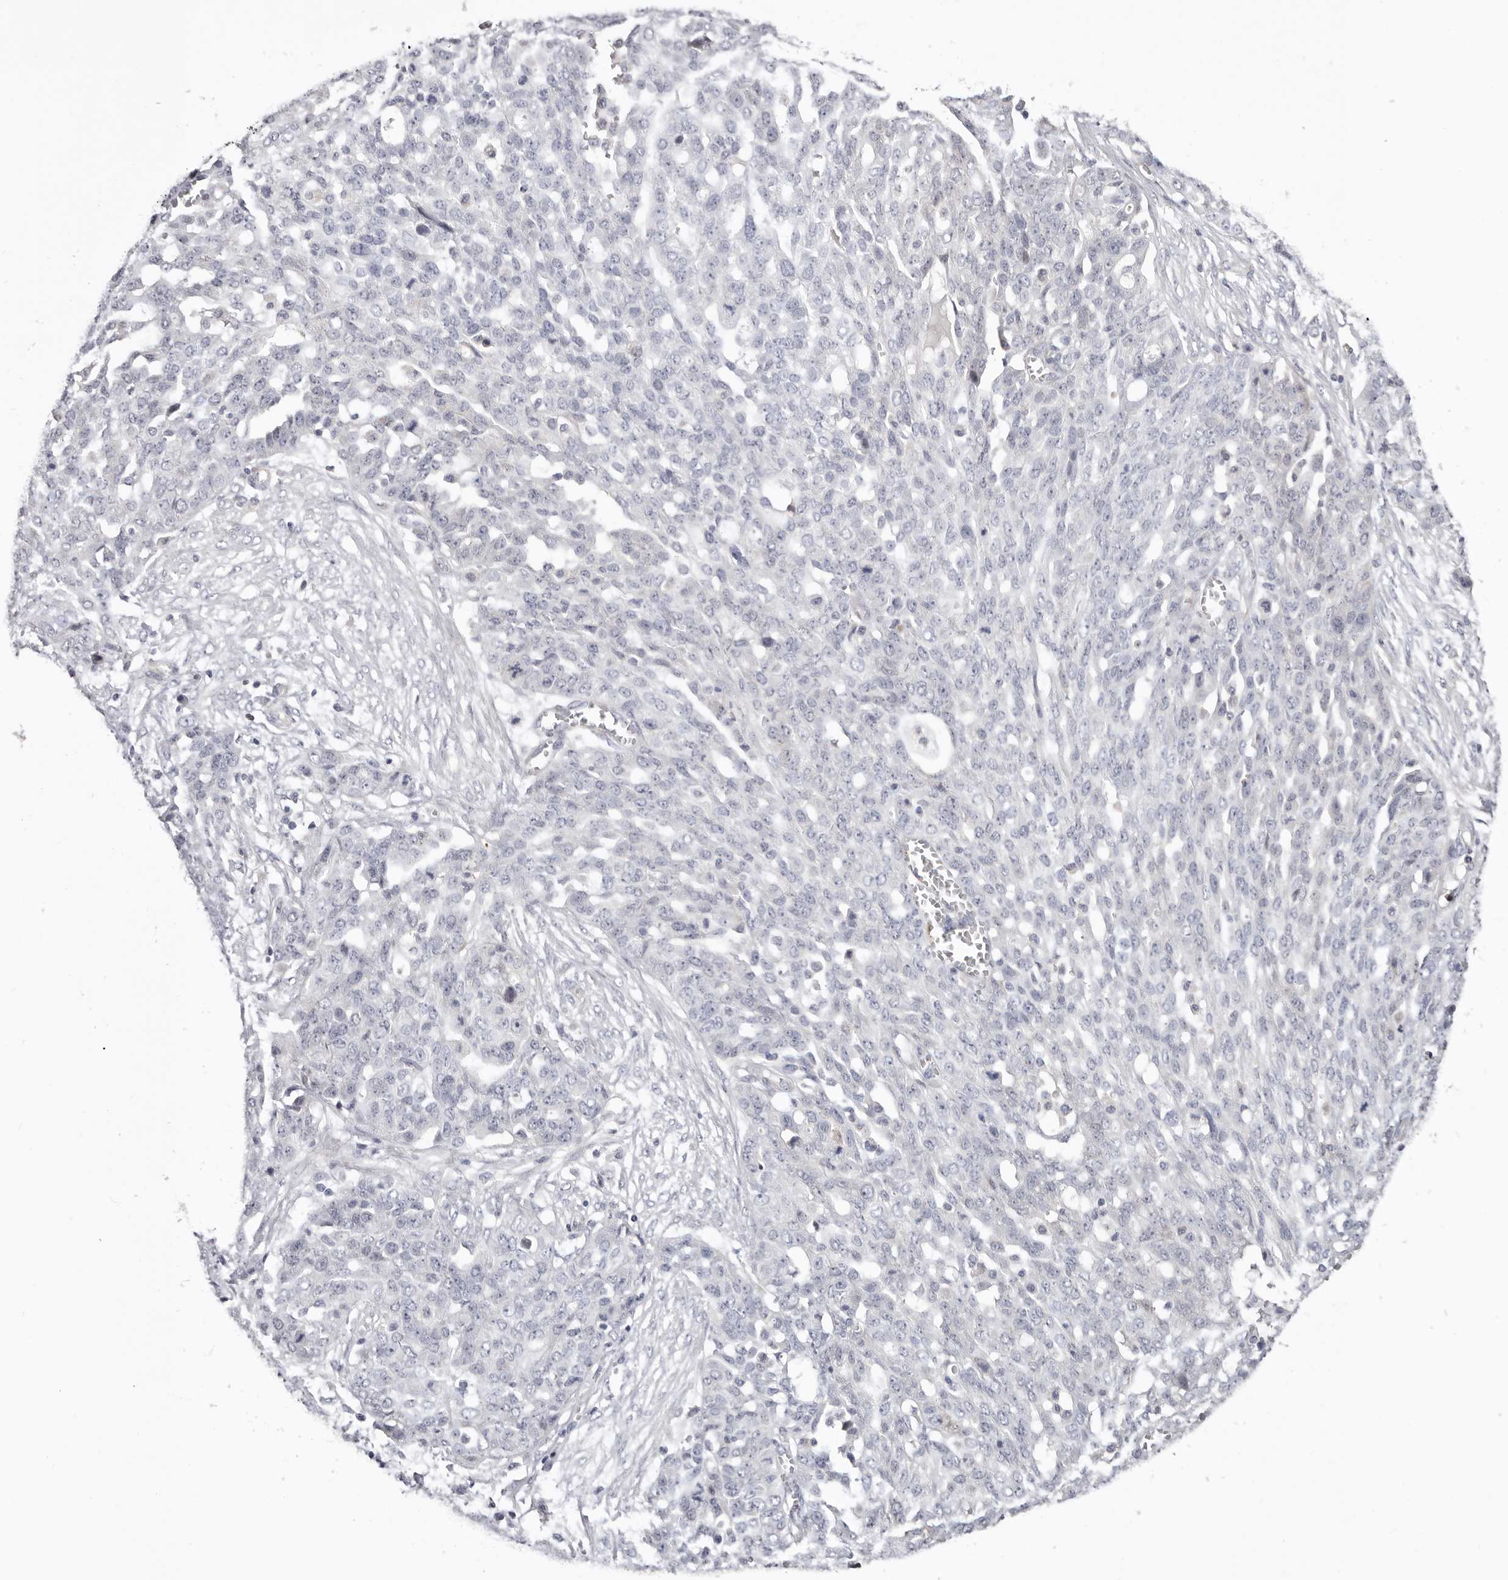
{"staining": {"intensity": "negative", "quantity": "none", "location": "none"}, "tissue": "ovarian cancer", "cell_type": "Tumor cells", "image_type": "cancer", "snomed": [{"axis": "morphology", "description": "Cystadenocarcinoma, serous, NOS"}, {"axis": "topography", "description": "Soft tissue"}, {"axis": "topography", "description": "Ovary"}], "caption": "Immunohistochemistry image of human ovarian cancer (serous cystadenocarcinoma) stained for a protein (brown), which demonstrates no positivity in tumor cells. (Immunohistochemistry, brightfield microscopy, high magnification).", "gene": "PKDCC", "patient": {"sex": "female", "age": 57}}